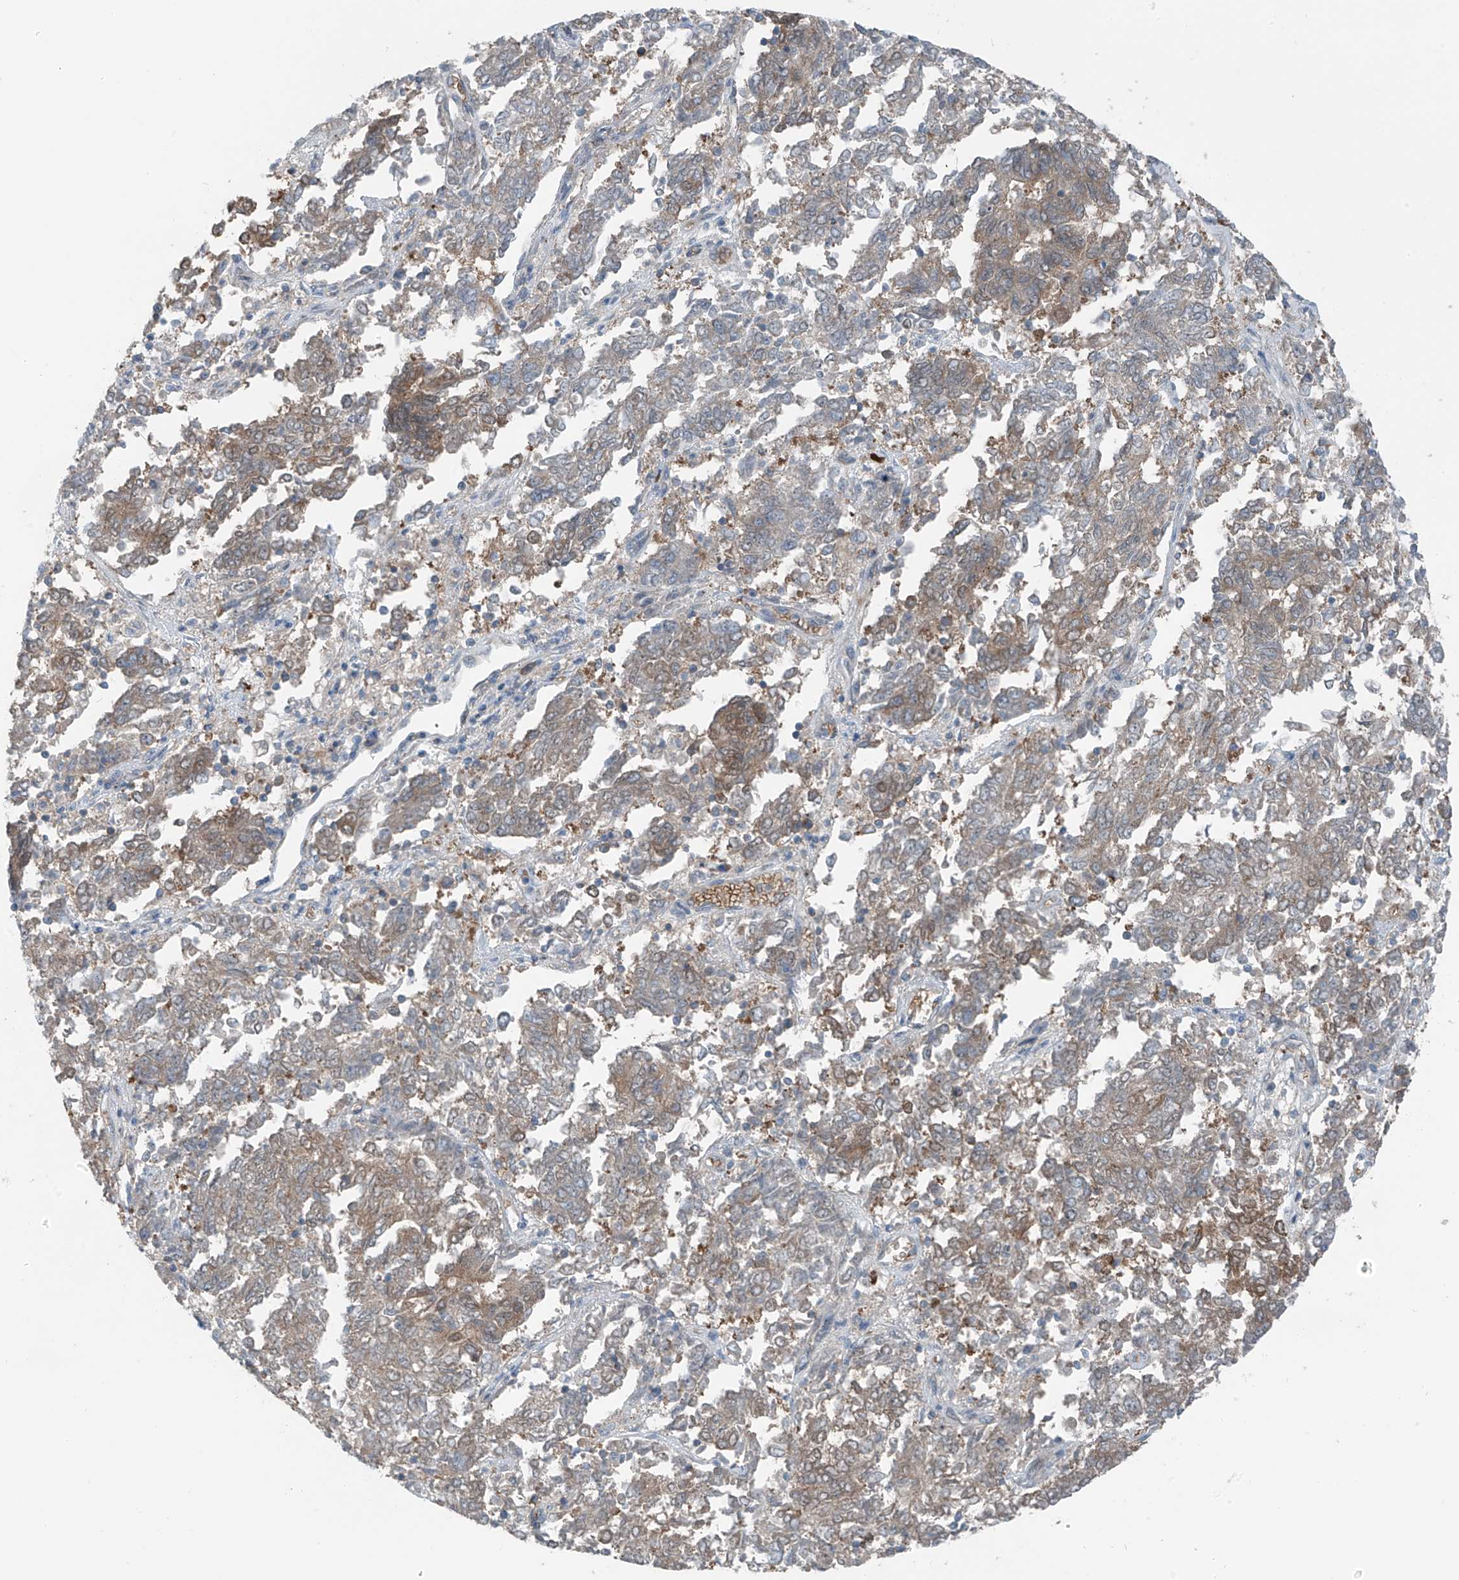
{"staining": {"intensity": "weak", "quantity": ">75%", "location": "cytoplasmic/membranous"}, "tissue": "endometrial cancer", "cell_type": "Tumor cells", "image_type": "cancer", "snomed": [{"axis": "morphology", "description": "Adenocarcinoma, NOS"}, {"axis": "topography", "description": "Endometrium"}], "caption": "This is a histology image of immunohistochemistry staining of endometrial adenocarcinoma, which shows weak expression in the cytoplasmic/membranous of tumor cells.", "gene": "SLC12A6", "patient": {"sex": "female", "age": 80}}